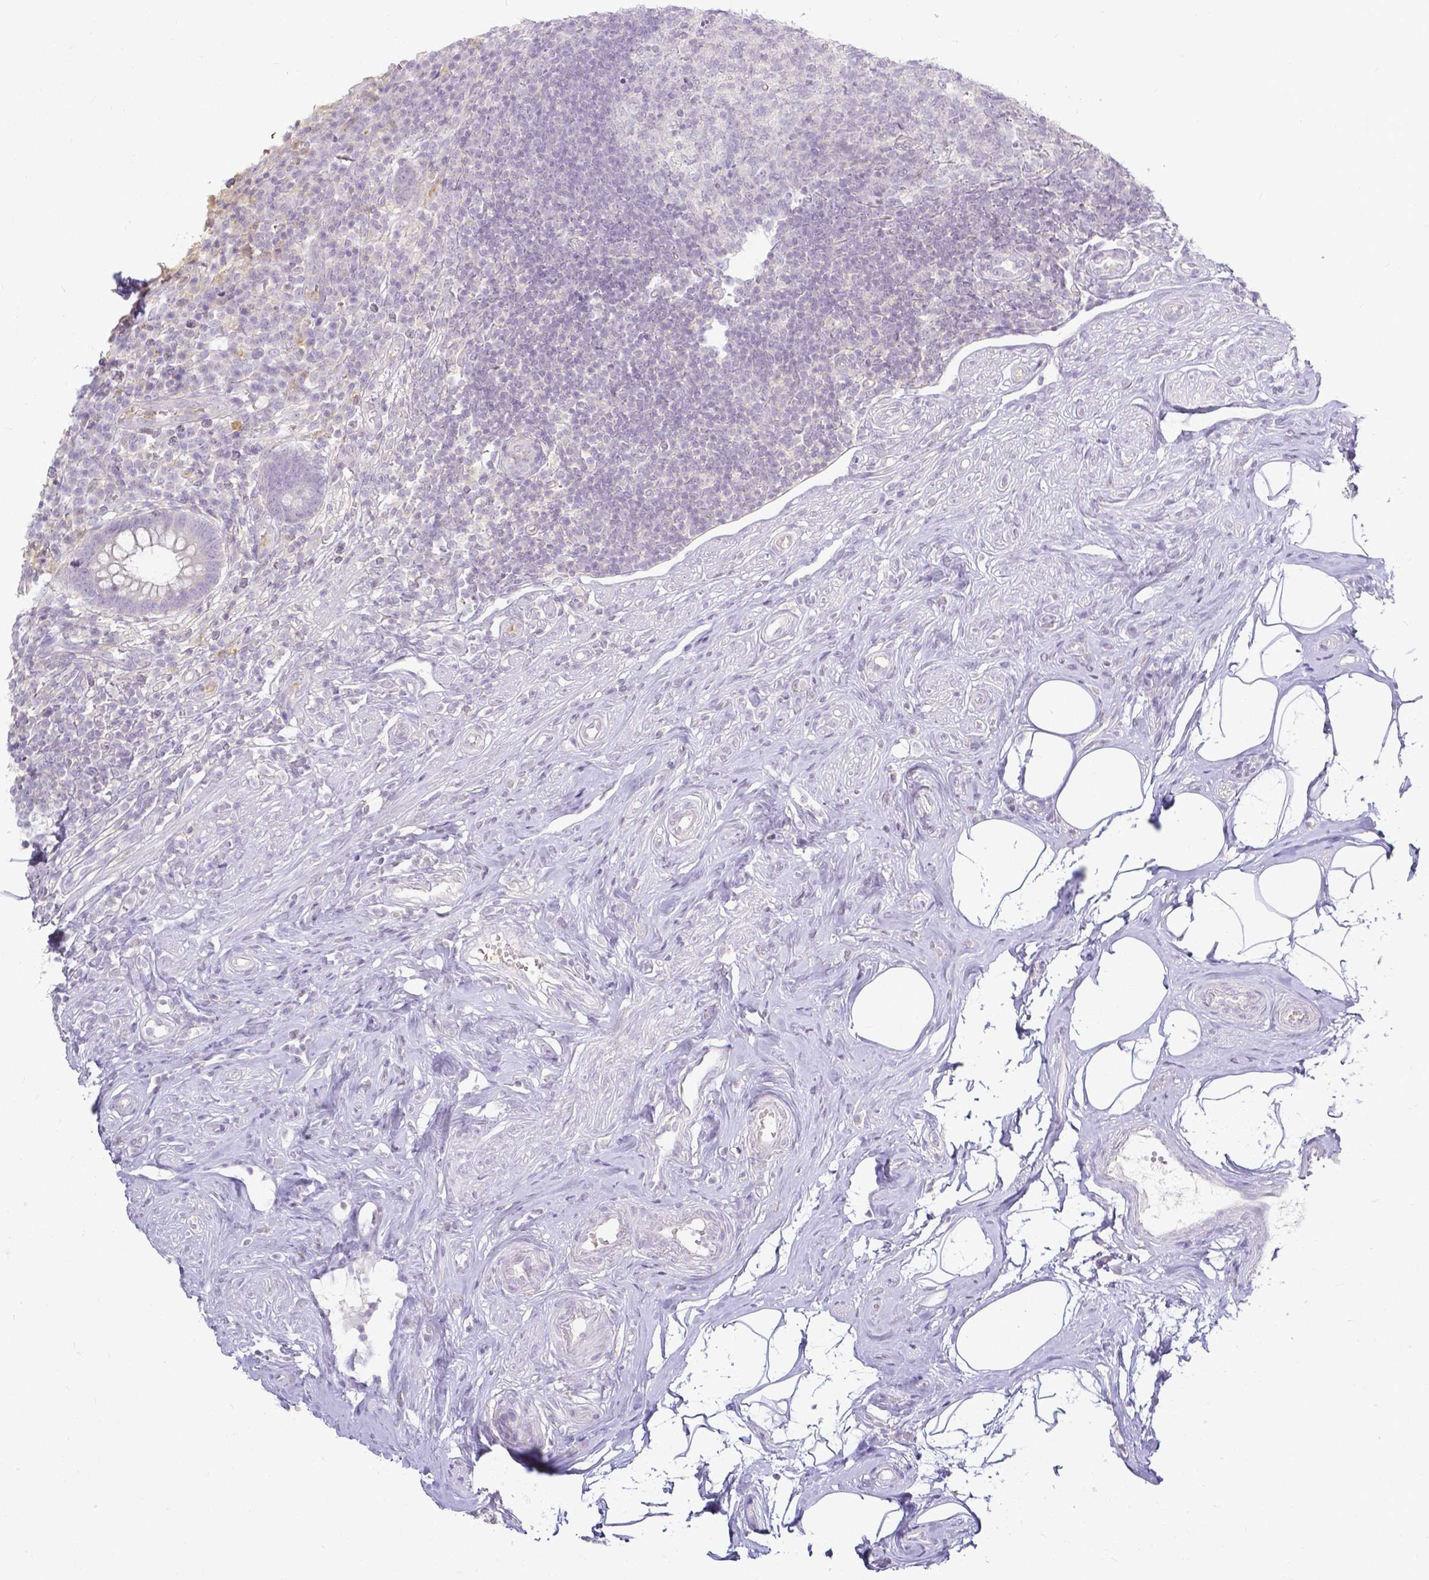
{"staining": {"intensity": "negative", "quantity": "none", "location": "none"}, "tissue": "appendix", "cell_type": "Glandular cells", "image_type": "normal", "snomed": [{"axis": "morphology", "description": "Normal tissue, NOS"}, {"axis": "topography", "description": "Appendix"}], "caption": "This is an immunohistochemistry photomicrograph of unremarkable human appendix. There is no staining in glandular cells.", "gene": "KCNH1", "patient": {"sex": "female", "age": 56}}